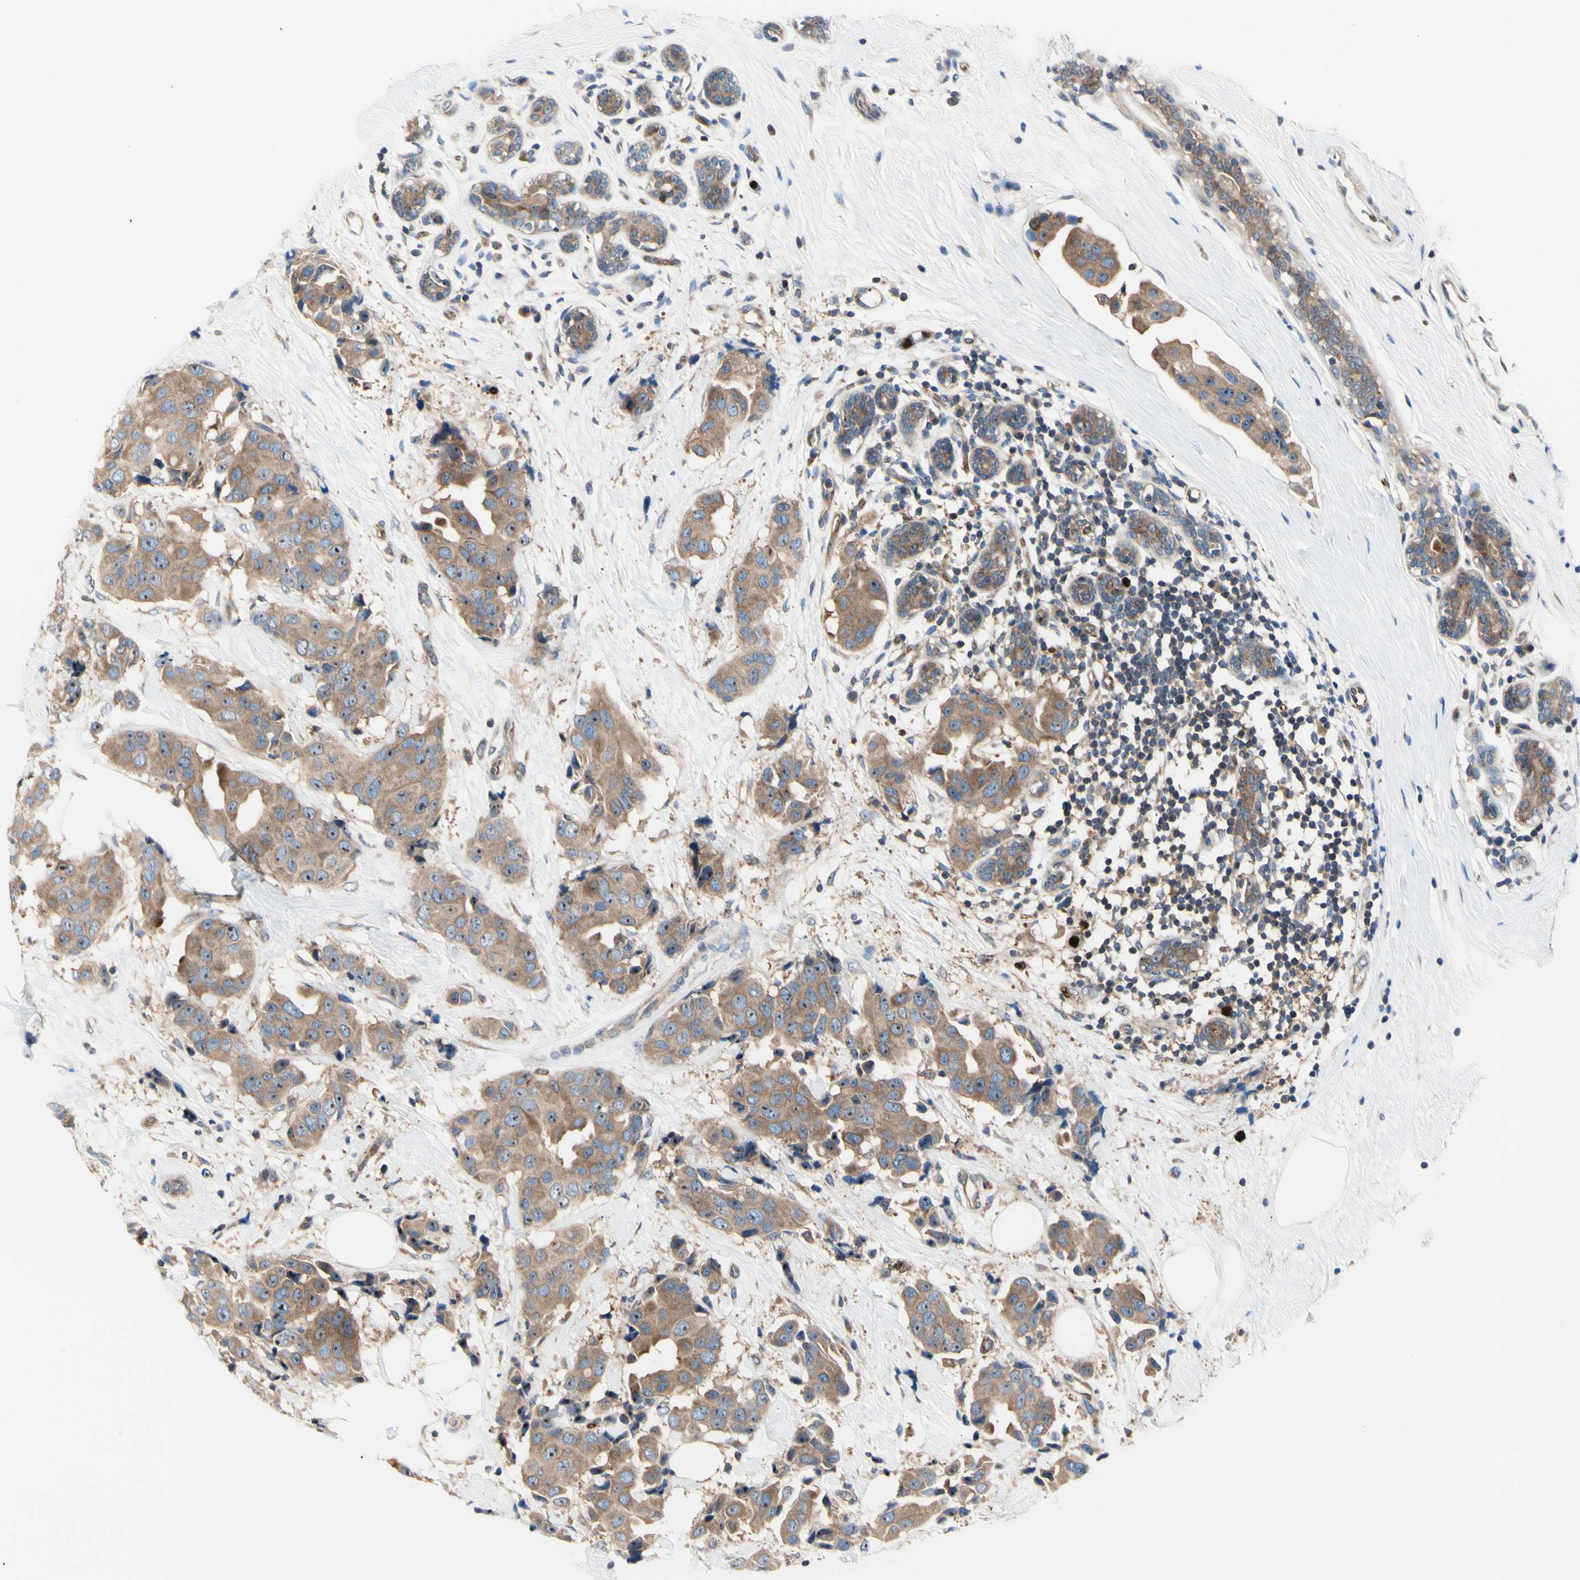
{"staining": {"intensity": "moderate", "quantity": ">75%", "location": "cytoplasmic/membranous,nuclear"}, "tissue": "breast cancer", "cell_type": "Tumor cells", "image_type": "cancer", "snomed": [{"axis": "morphology", "description": "Normal tissue, NOS"}, {"axis": "morphology", "description": "Duct carcinoma"}, {"axis": "topography", "description": "Breast"}], "caption": "There is medium levels of moderate cytoplasmic/membranous and nuclear staining in tumor cells of breast cancer, as demonstrated by immunohistochemical staining (brown color).", "gene": "USP9X", "patient": {"sex": "female", "age": 39}}